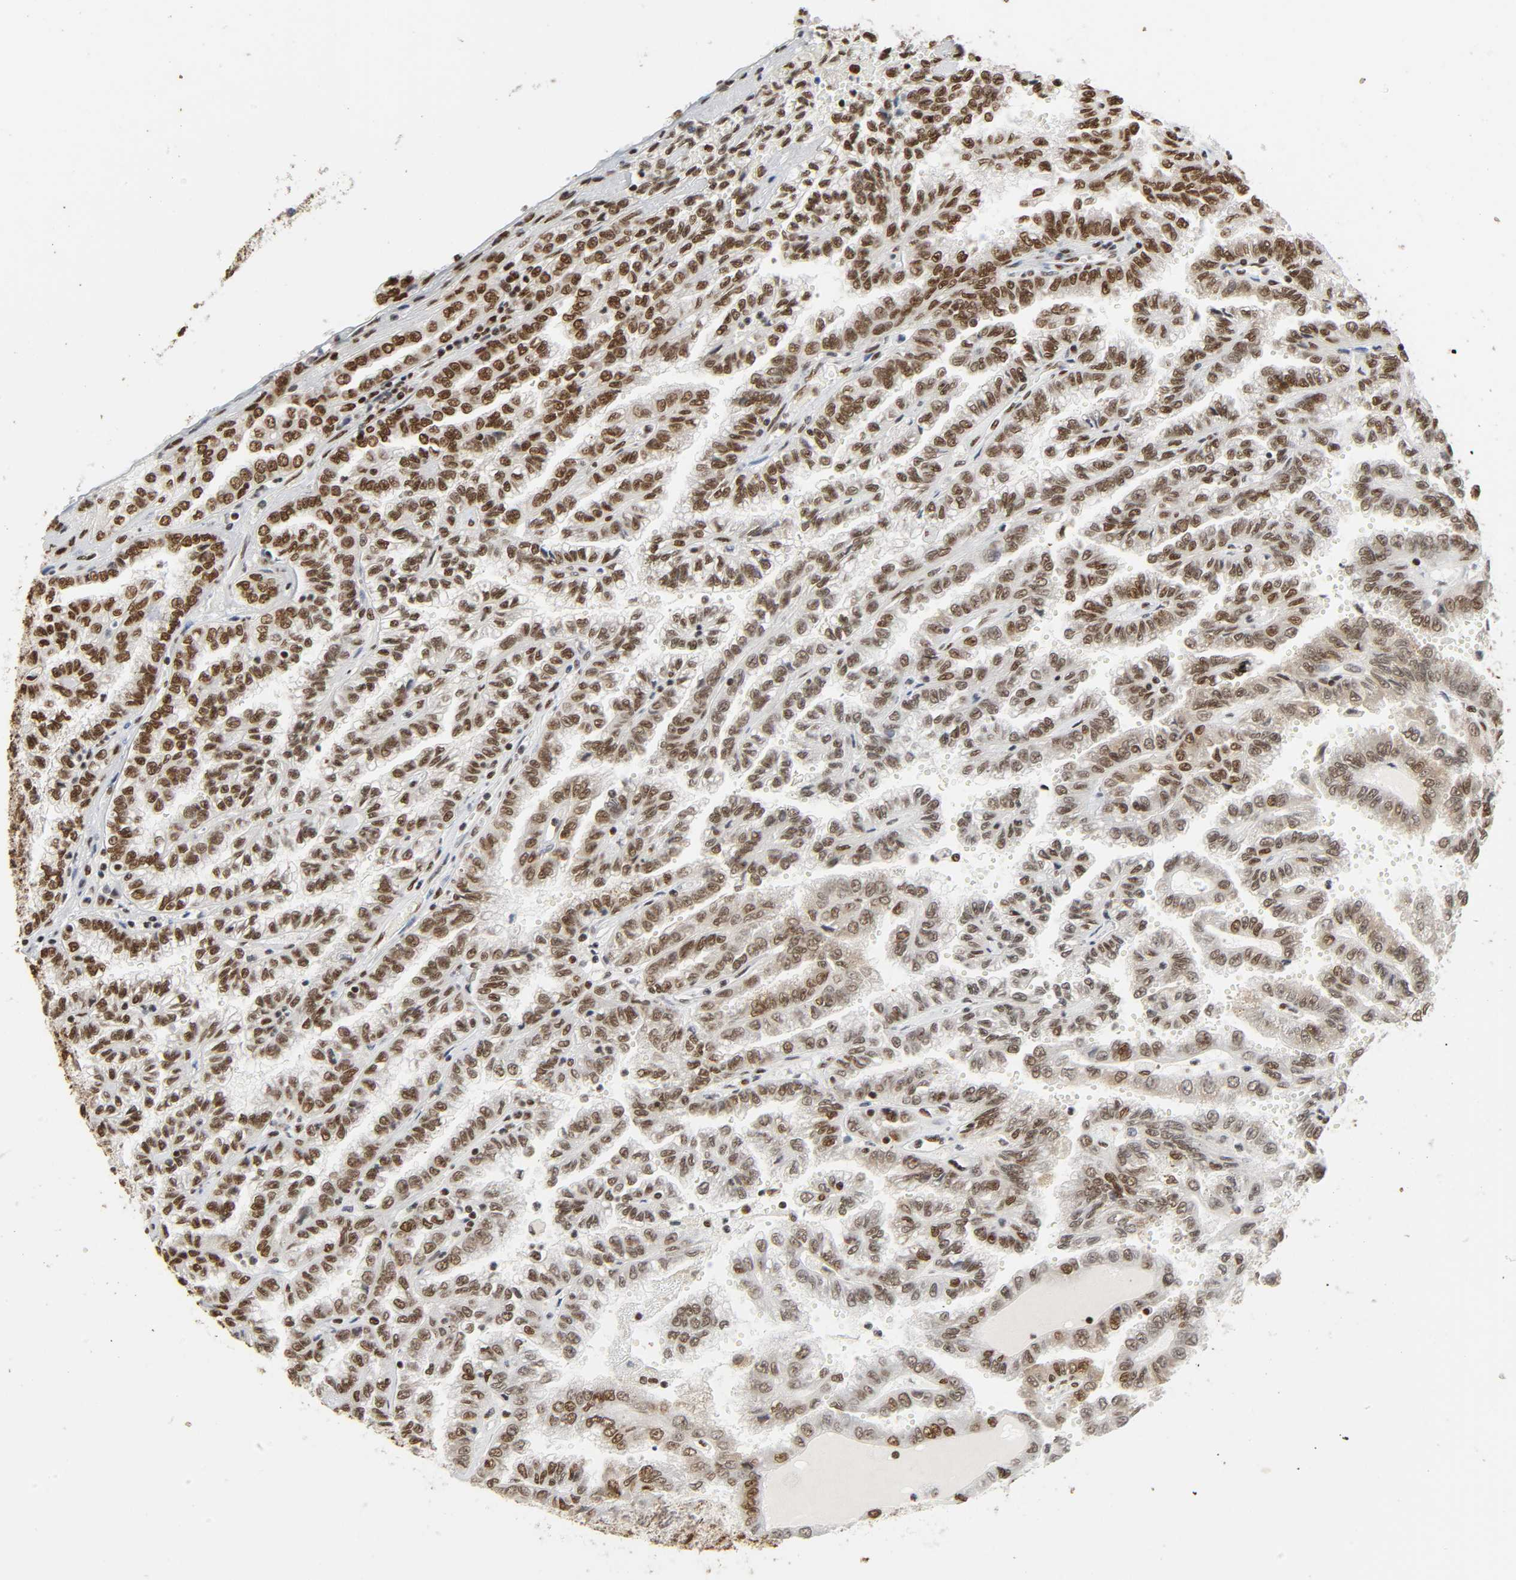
{"staining": {"intensity": "strong", "quantity": ">75%", "location": "nuclear"}, "tissue": "renal cancer", "cell_type": "Tumor cells", "image_type": "cancer", "snomed": [{"axis": "morphology", "description": "Inflammation, NOS"}, {"axis": "morphology", "description": "Adenocarcinoma, NOS"}, {"axis": "topography", "description": "Kidney"}], "caption": "Human renal cancer stained with a brown dye demonstrates strong nuclear positive positivity in approximately >75% of tumor cells.", "gene": "HNRNPC", "patient": {"sex": "male", "age": 68}}